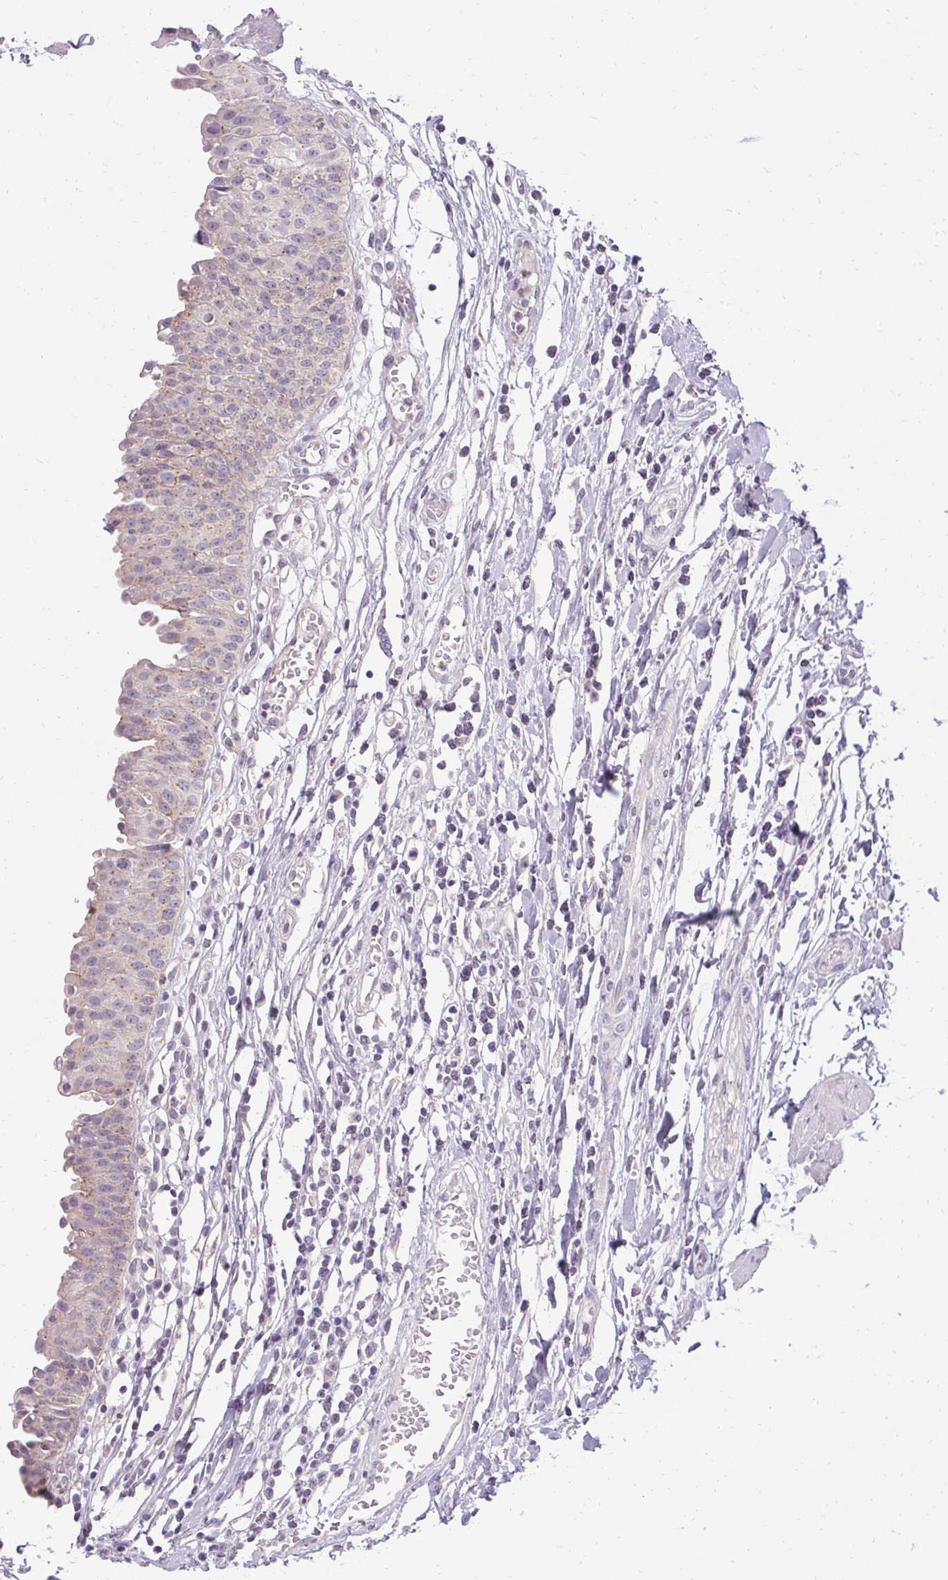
{"staining": {"intensity": "negative", "quantity": "none", "location": "none"}, "tissue": "urinary bladder", "cell_type": "Urothelial cells", "image_type": "normal", "snomed": [{"axis": "morphology", "description": "Normal tissue, NOS"}, {"axis": "topography", "description": "Urinary bladder"}], "caption": "Immunohistochemical staining of benign human urinary bladder demonstrates no significant positivity in urothelial cells.", "gene": "HSD17B3", "patient": {"sex": "male", "age": 64}}